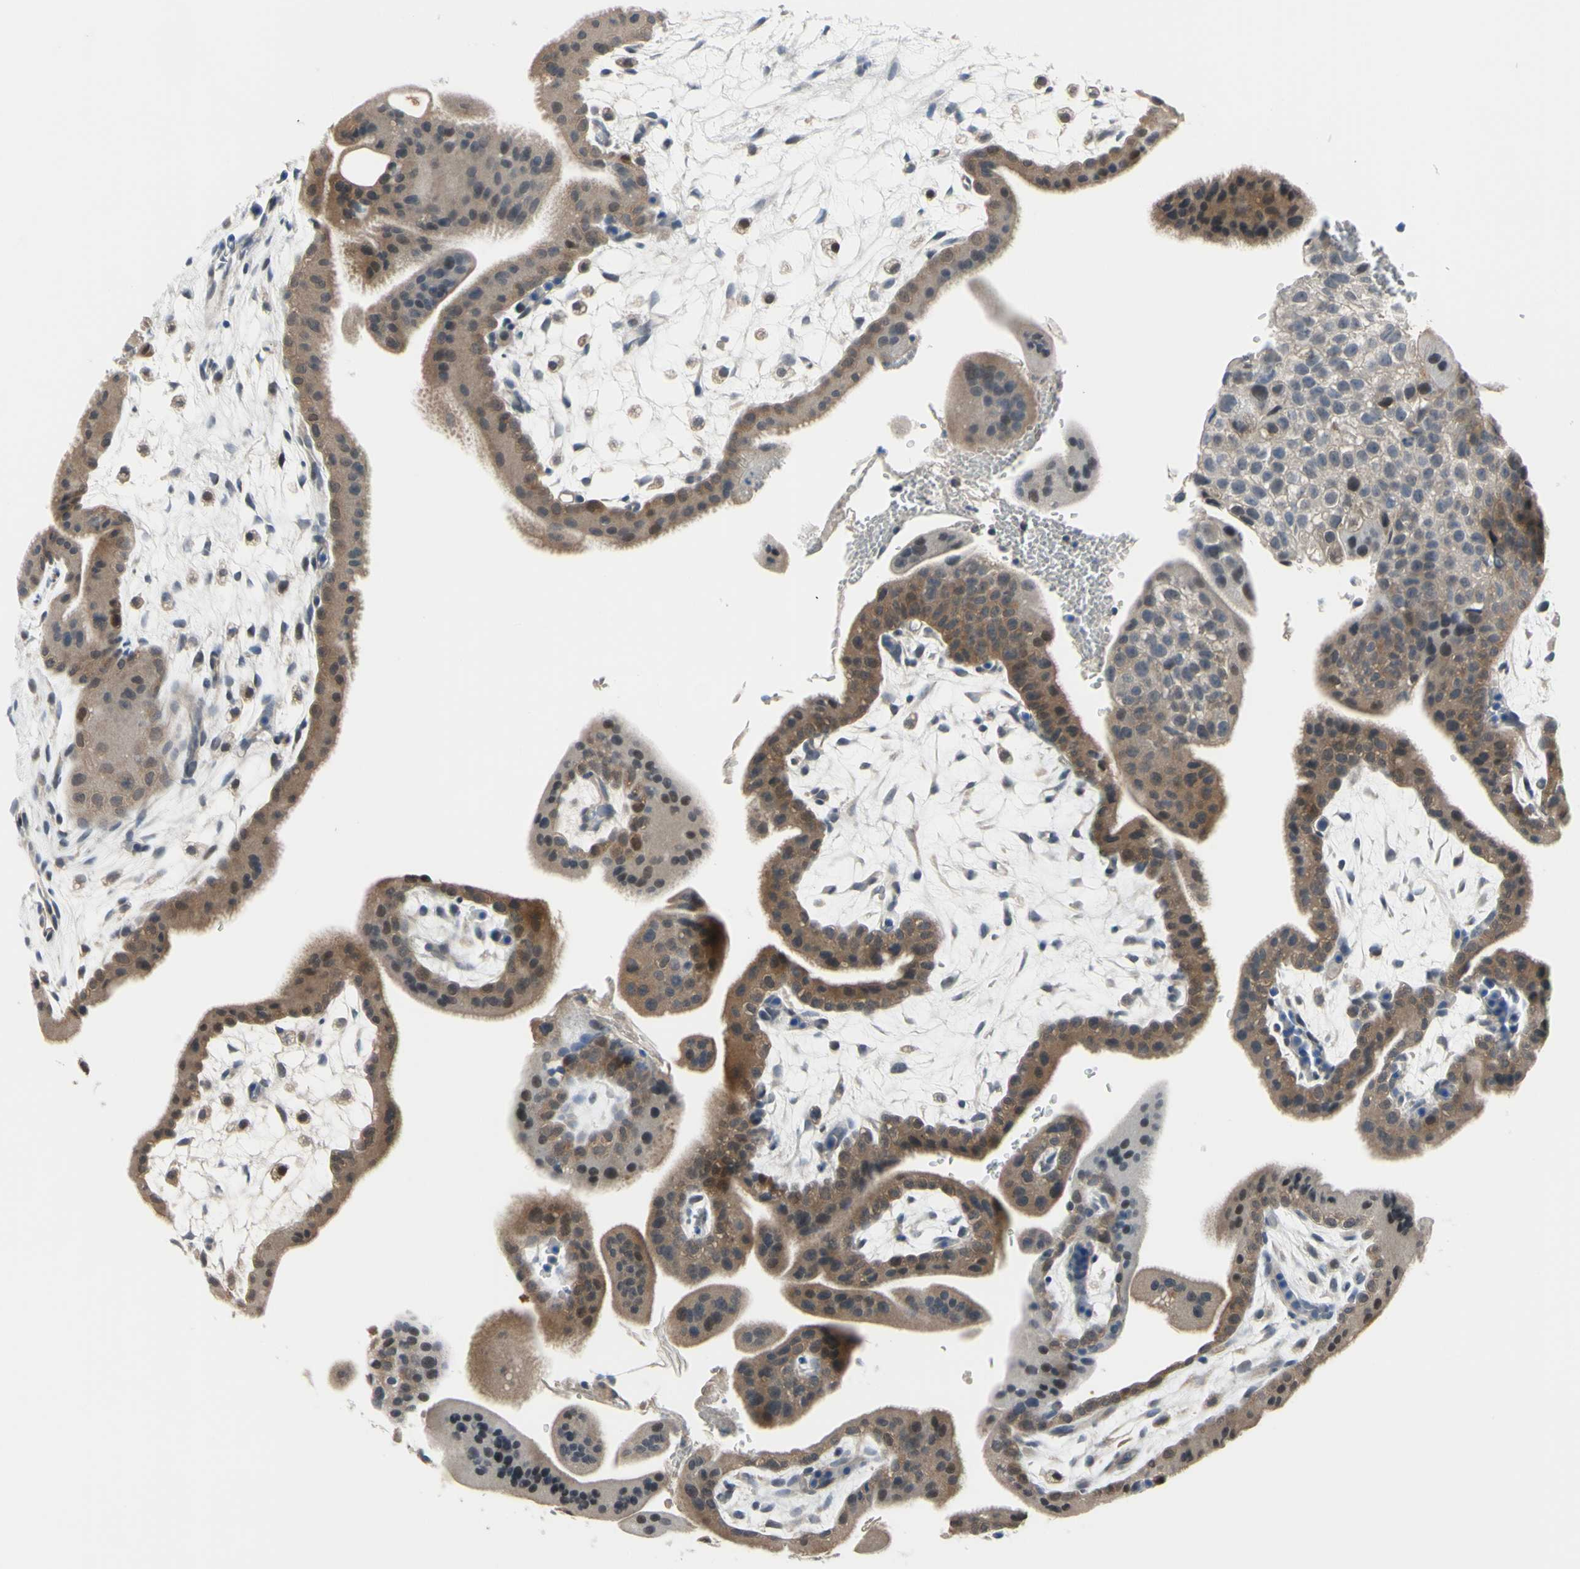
{"staining": {"intensity": "negative", "quantity": "none", "location": "none"}, "tissue": "placenta", "cell_type": "Decidual cells", "image_type": "normal", "snomed": [{"axis": "morphology", "description": "Normal tissue, NOS"}, {"axis": "topography", "description": "Placenta"}], "caption": "Immunohistochemistry (IHC) photomicrograph of normal placenta stained for a protein (brown), which exhibits no positivity in decidual cells. (Immunohistochemistry (IHC), brightfield microscopy, high magnification).", "gene": "HSPA4", "patient": {"sex": "female", "age": 35}}